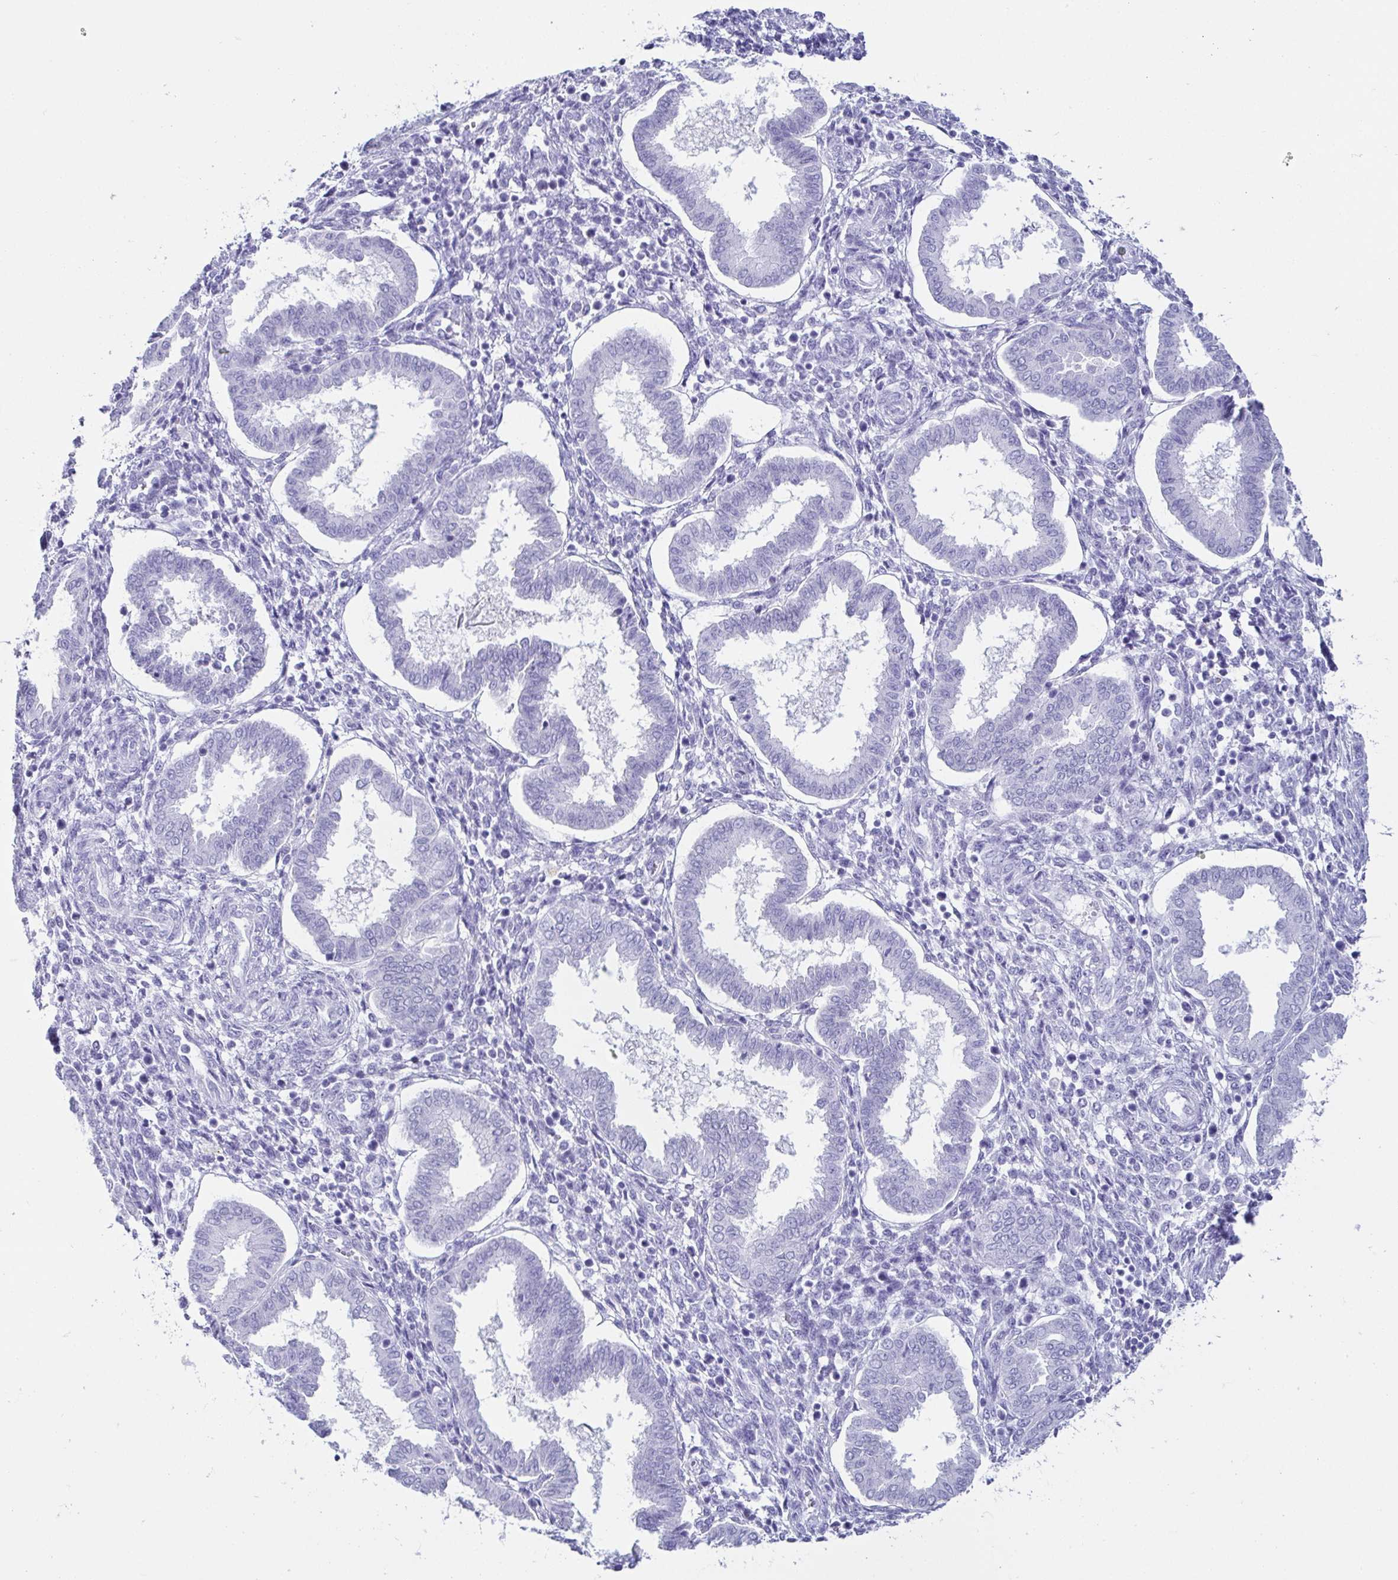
{"staining": {"intensity": "negative", "quantity": "none", "location": "none"}, "tissue": "endometrium", "cell_type": "Cells in endometrial stroma", "image_type": "normal", "snomed": [{"axis": "morphology", "description": "Normal tissue, NOS"}, {"axis": "topography", "description": "Endometrium"}], "caption": "This micrograph is of normal endometrium stained with immunohistochemistry to label a protein in brown with the nuclei are counter-stained blue. There is no expression in cells in endometrial stroma. The staining was performed using DAB (3,3'-diaminobenzidine) to visualize the protein expression in brown, while the nuclei were stained in blue with hematoxylin (Magnification: 20x).", "gene": "CD164L2", "patient": {"sex": "female", "age": 24}}